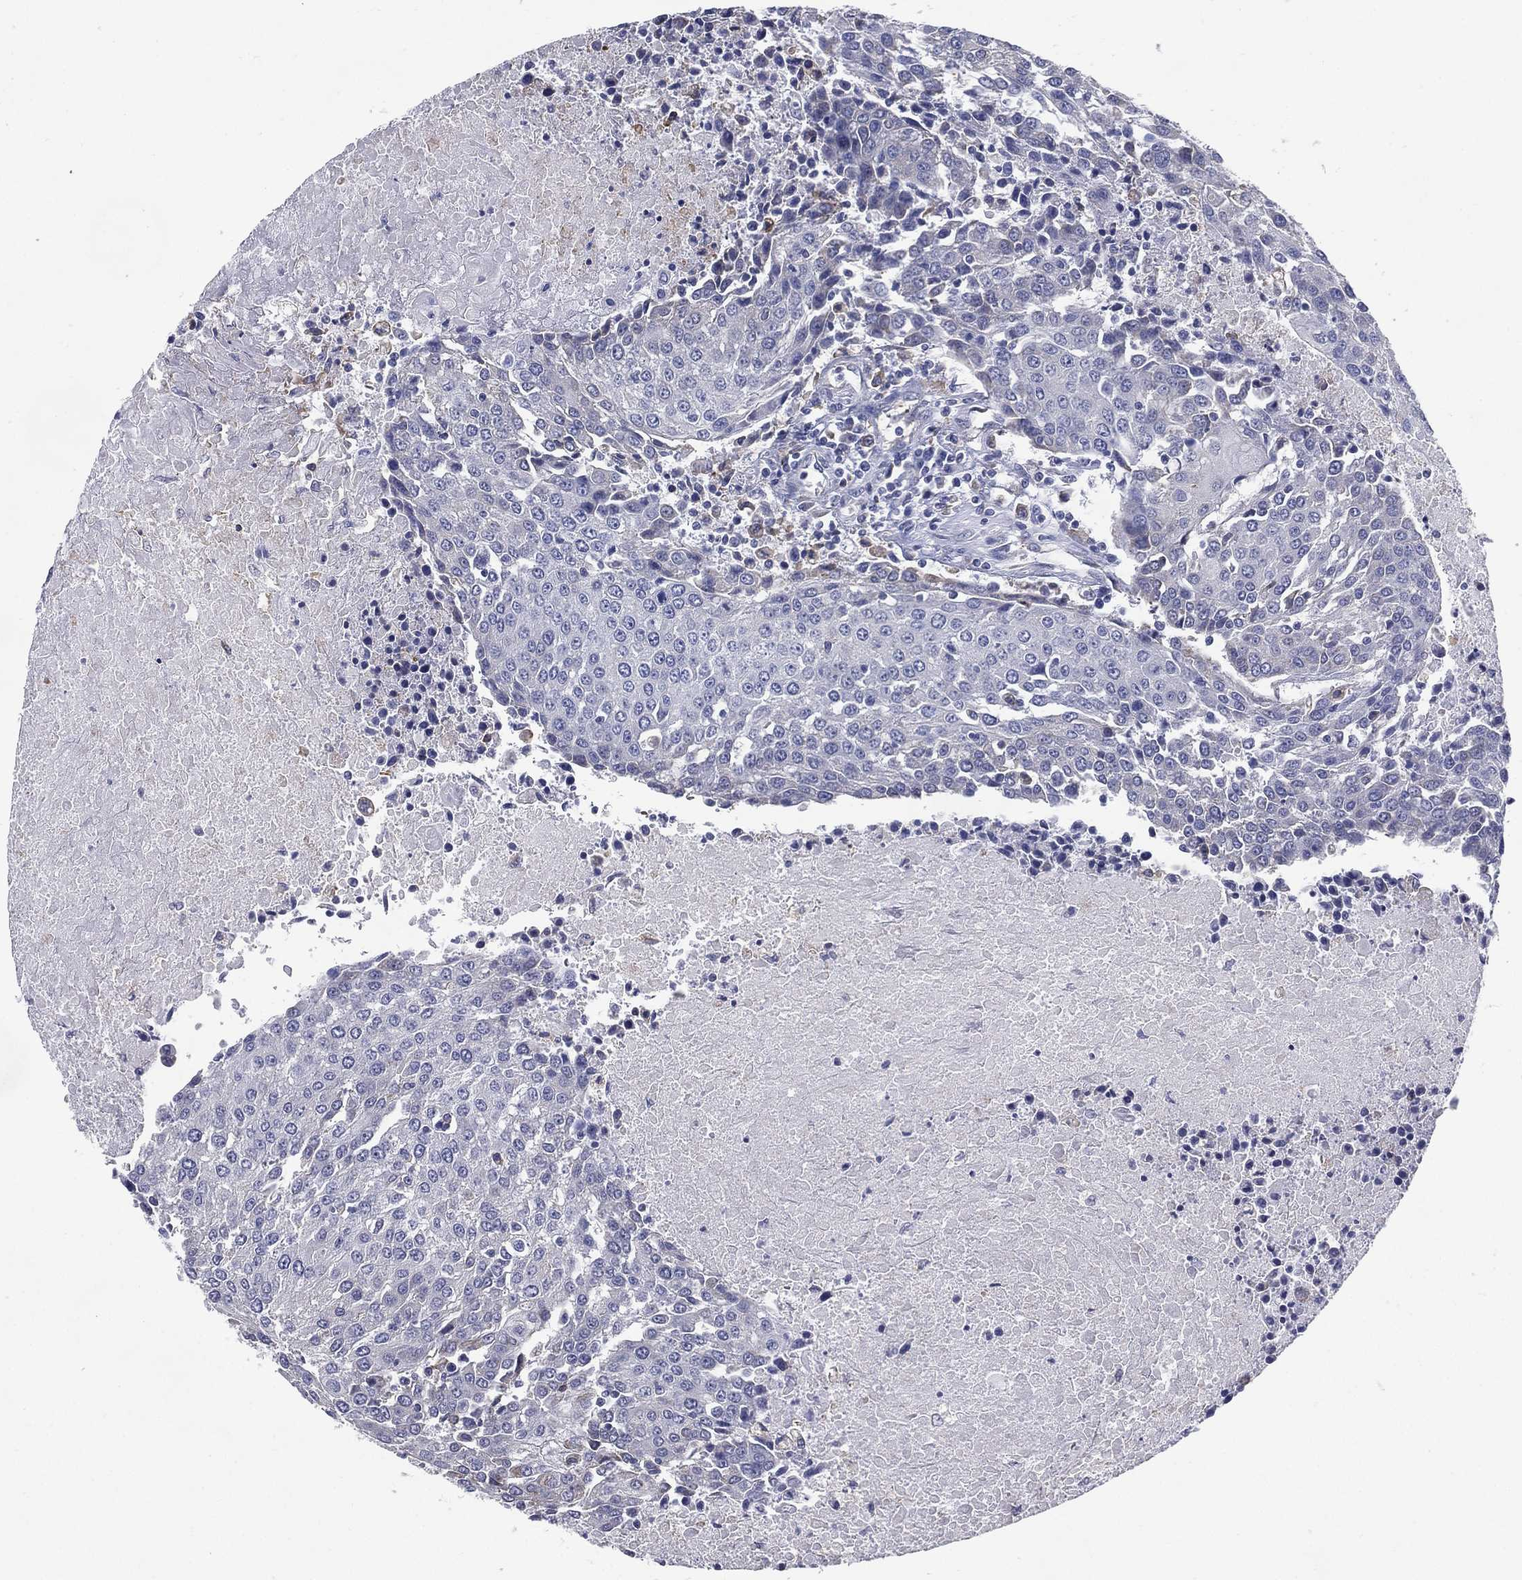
{"staining": {"intensity": "negative", "quantity": "none", "location": "none"}, "tissue": "urothelial cancer", "cell_type": "Tumor cells", "image_type": "cancer", "snomed": [{"axis": "morphology", "description": "Urothelial carcinoma, High grade"}, {"axis": "topography", "description": "Urinary bladder"}], "caption": "This is an immunohistochemistry photomicrograph of human urothelial carcinoma (high-grade). There is no expression in tumor cells.", "gene": "C19orf18", "patient": {"sex": "female", "age": 85}}